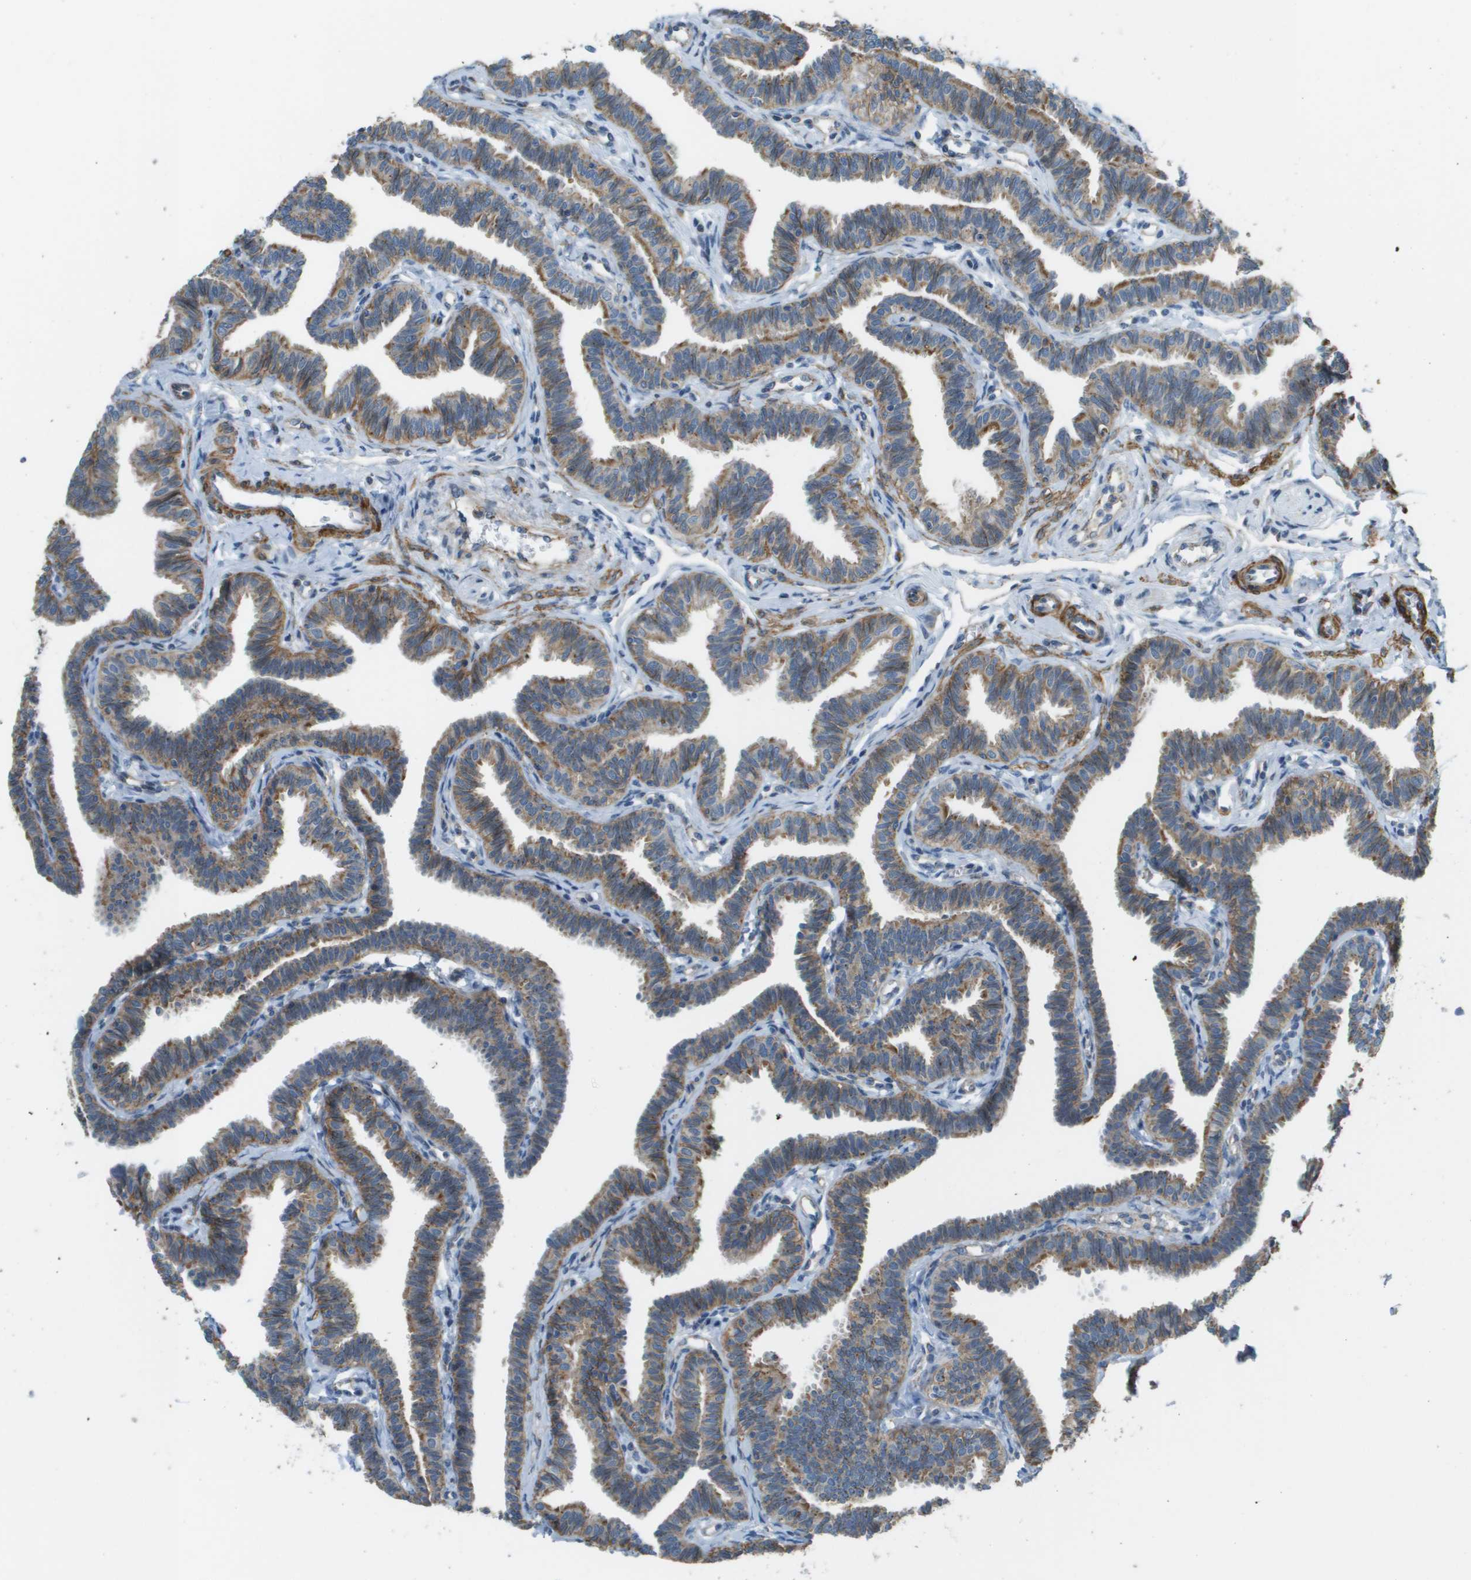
{"staining": {"intensity": "weak", "quantity": ">75%", "location": "cytoplasmic/membranous"}, "tissue": "fallopian tube", "cell_type": "Glandular cells", "image_type": "normal", "snomed": [{"axis": "morphology", "description": "Normal tissue, NOS"}, {"axis": "topography", "description": "Fallopian tube"}, {"axis": "topography", "description": "Ovary"}], "caption": "Immunohistochemistry photomicrograph of normal human fallopian tube stained for a protein (brown), which exhibits low levels of weak cytoplasmic/membranous expression in about >75% of glandular cells.", "gene": "MYH11", "patient": {"sex": "female", "age": 23}}